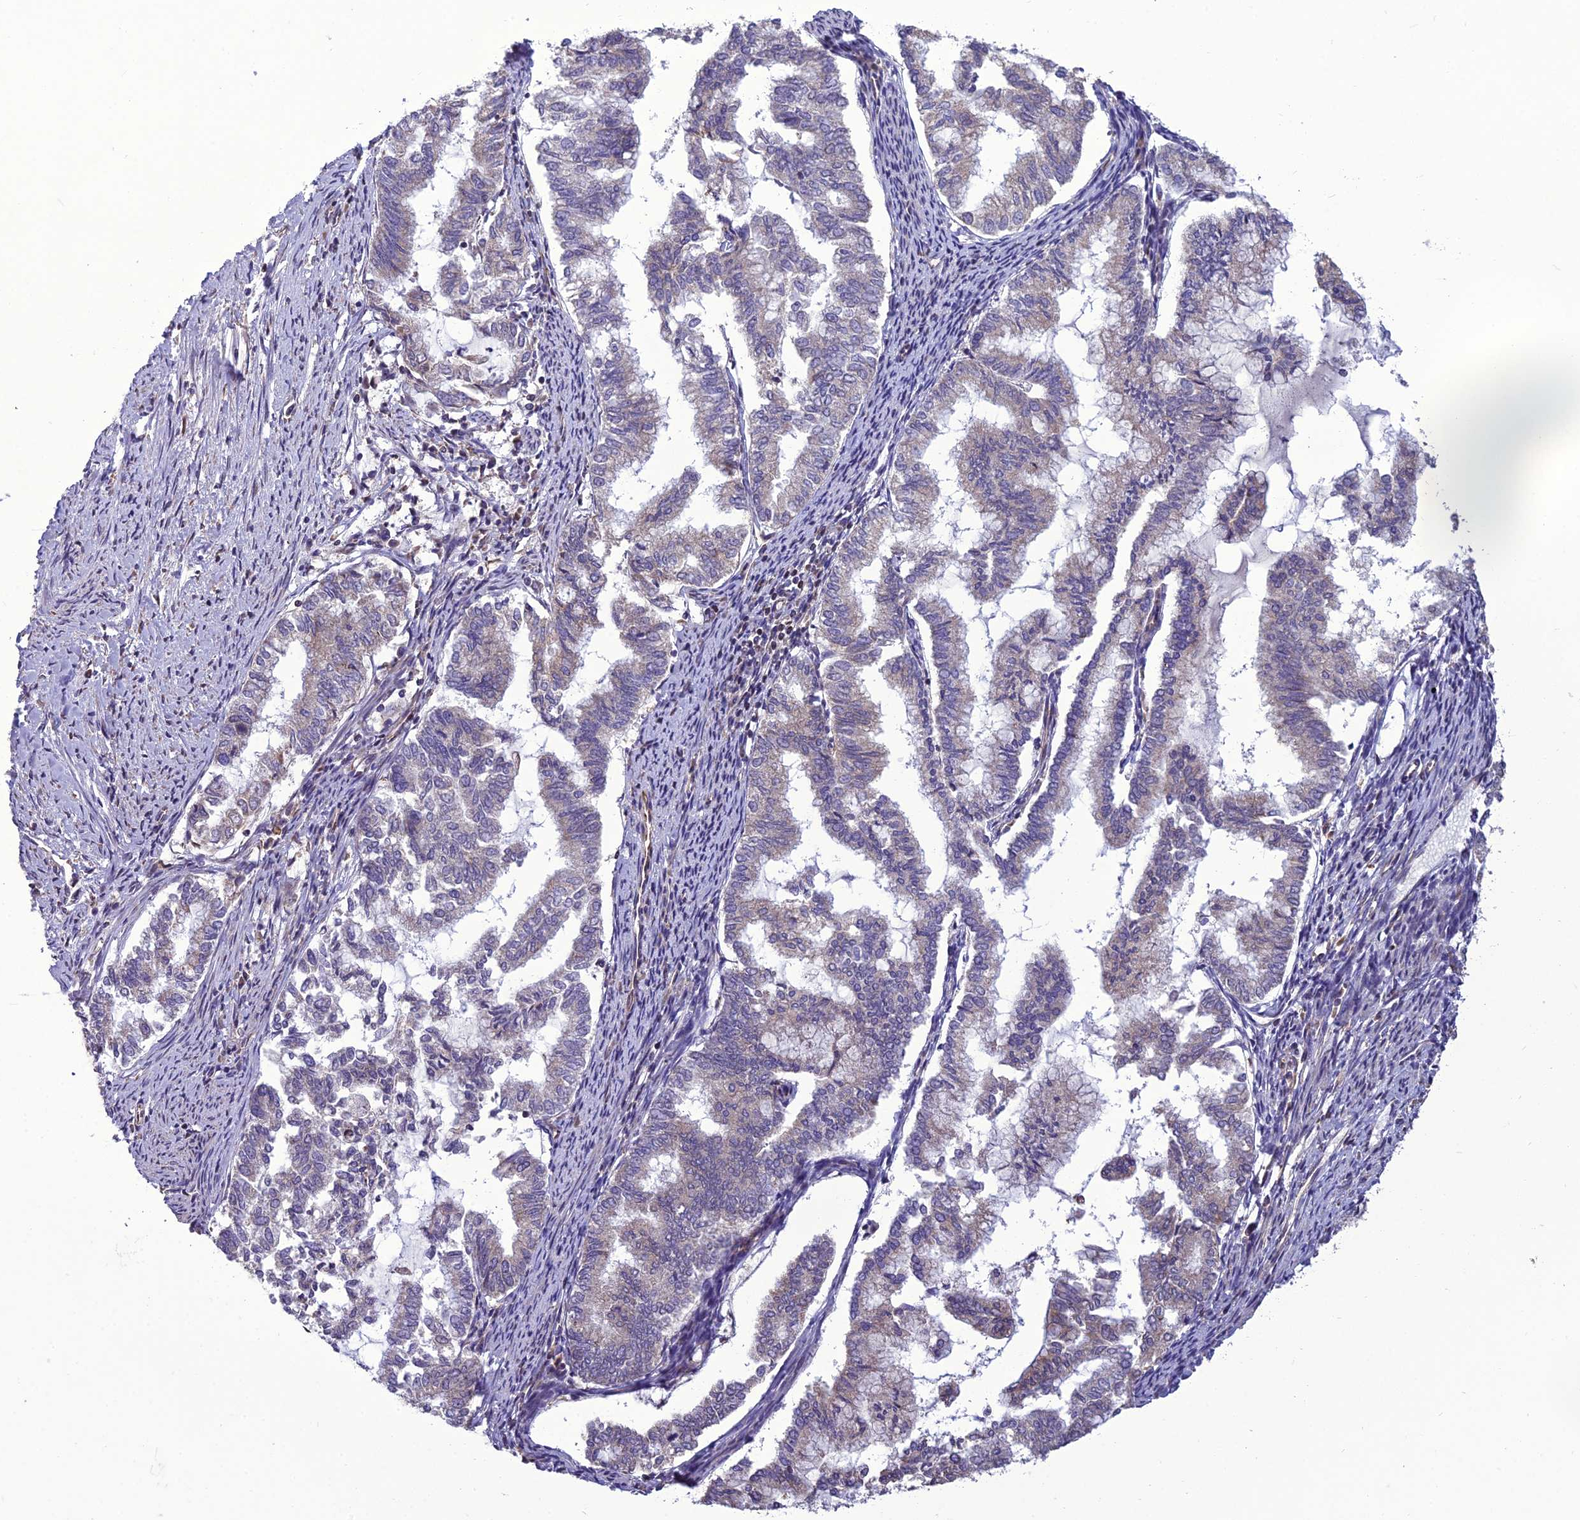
{"staining": {"intensity": "weak", "quantity": "<25%", "location": "cytoplasmic/membranous"}, "tissue": "endometrial cancer", "cell_type": "Tumor cells", "image_type": "cancer", "snomed": [{"axis": "morphology", "description": "Adenocarcinoma, NOS"}, {"axis": "topography", "description": "Endometrium"}], "caption": "A high-resolution histopathology image shows immunohistochemistry (IHC) staining of endometrial adenocarcinoma, which displays no significant expression in tumor cells. (DAB immunohistochemistry (IHC) with hematoxylin counter stain).", "gene": "GIMAP1", "patient": {"sex": "female", "age": 79}}